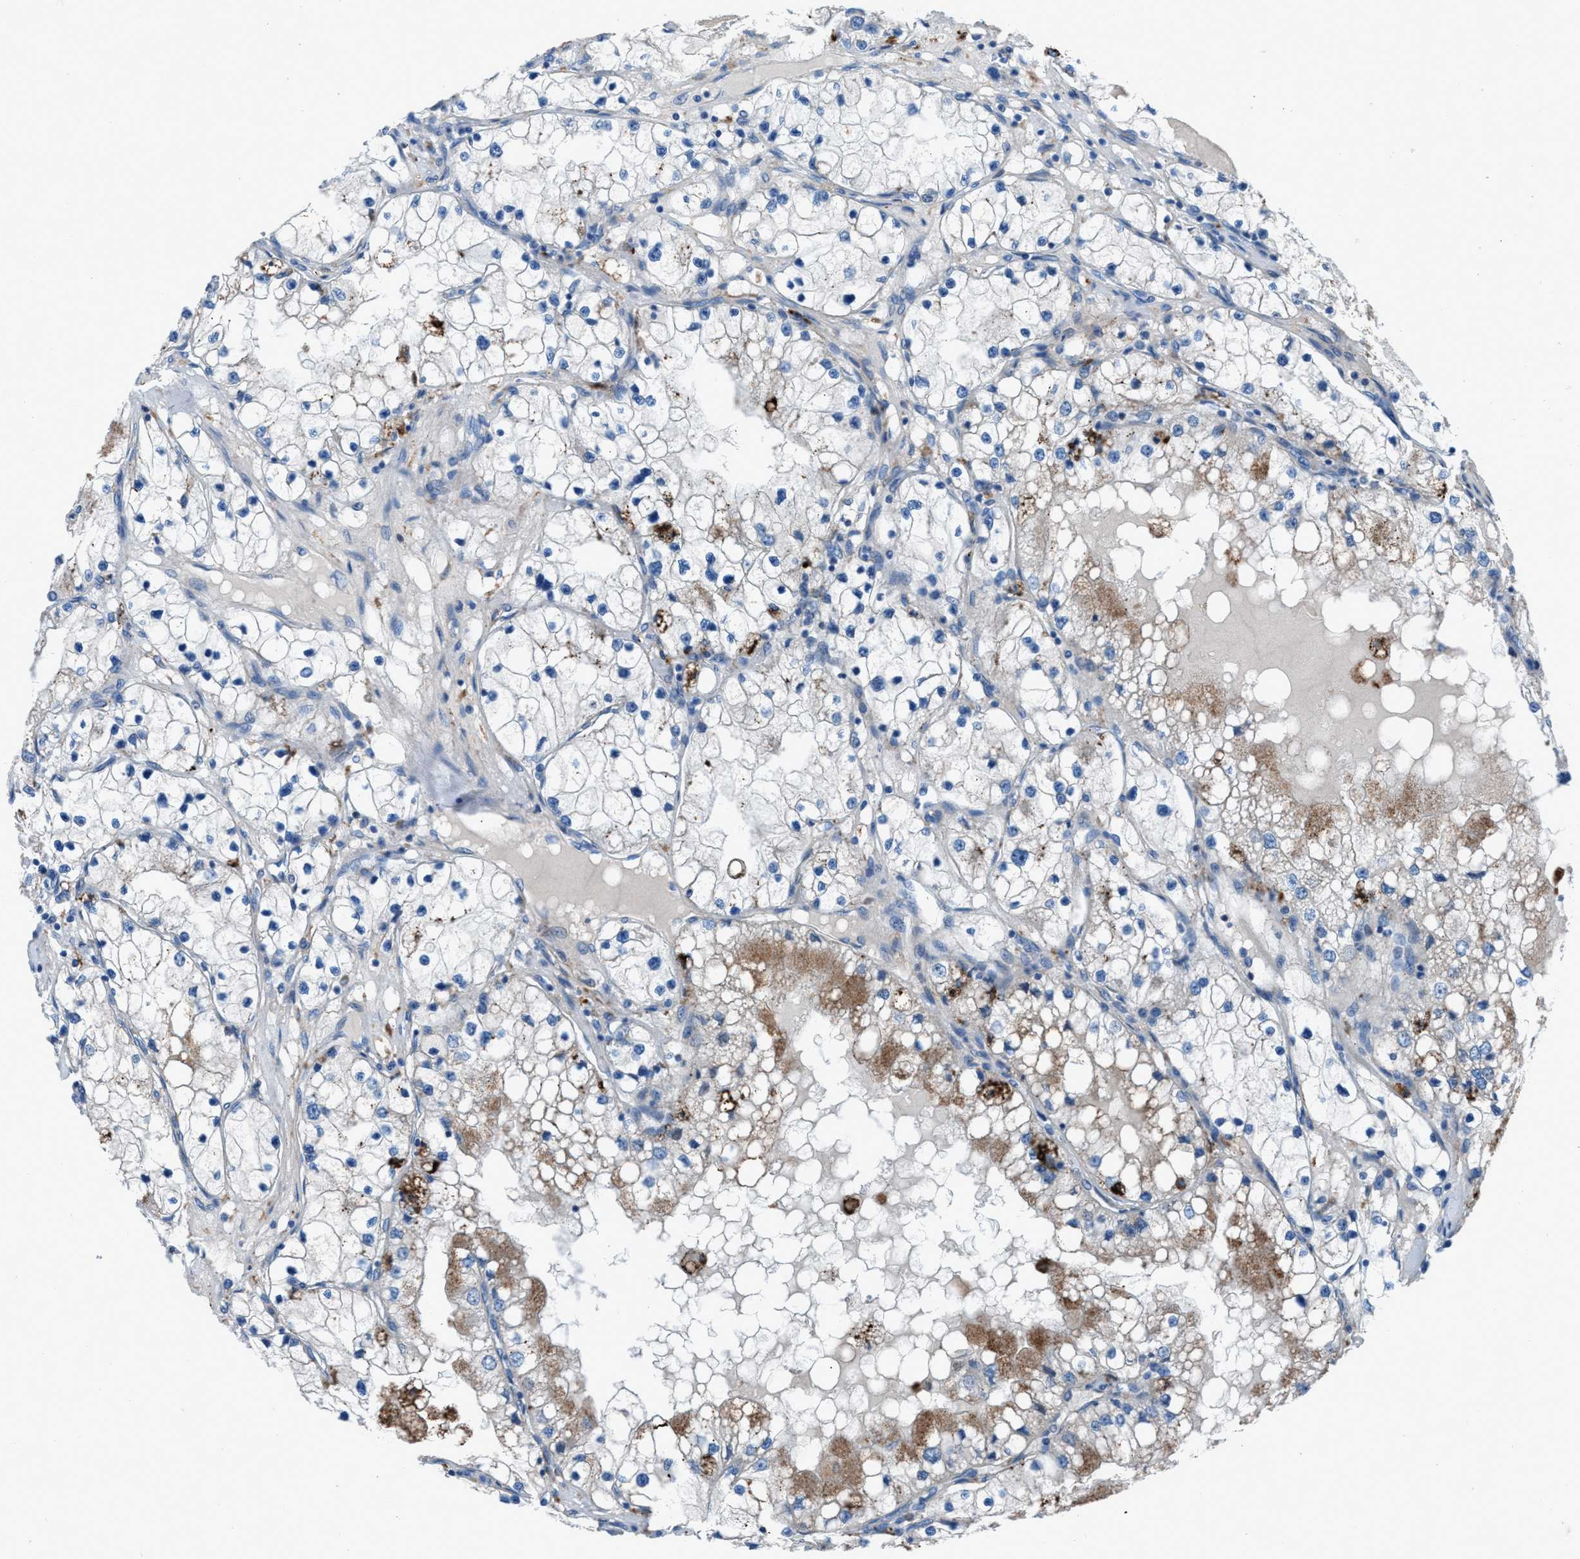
{"staining": {"intensity": "moderate", "quantity": "<25%", "location": "cytoplasmic/membranous"}, "tissue": "renal cancer", "cell_type": "Tumor cells", "image_type": "cancer", "snomed": [{"axis": "morphology", "description": "Adenocarcinoma, NOS"}, {"axis": "topography", "description": "Kidney"}], "caption": "A low amount of moderate cytoplasmic/membranous positivity is identified in about <25% of tumor cells in renal cancer (adenocarcinoma) tissue. Ihc stains the protein of interest in brown and the nuclei are stained blue.", "gene": "CD1B", "patient": {"sex": "male", "age": 68}}